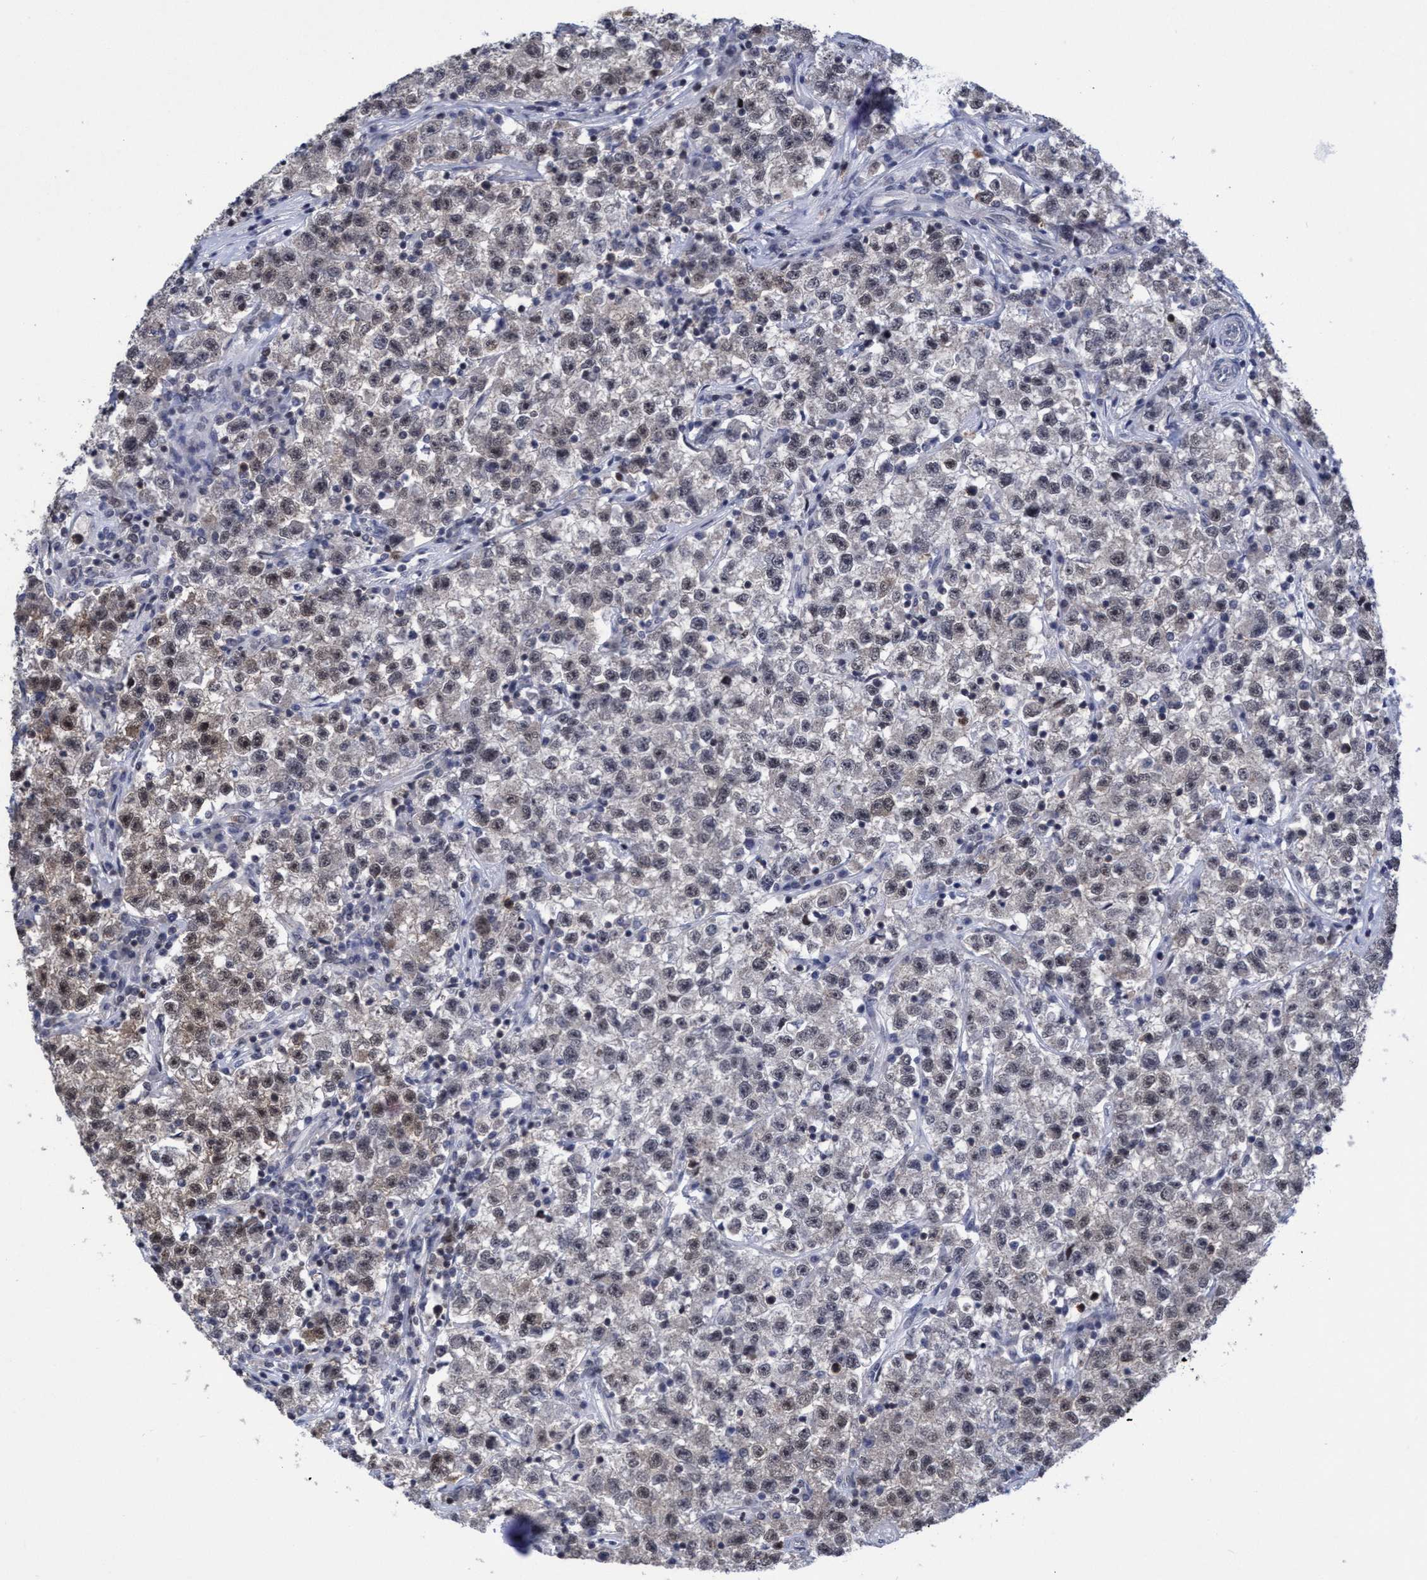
{"staining": {"intensity": "strong", "quantity": "<25%", "location": "nuclear"}, "tissue": "testis cancer", "cell_type": "Tumor cells", "image_type": "cancer", "snomed": [{"axis": "morphology", "description": "Seminoma, NOS"}, {"axis": "topography", "description": "Testis"}], "caption": "Testis seminoma stained with immunohistochemistry (IHC) shows strong nuclear staining in approximately <25% of tumor cells.", "gene": "C9orf78", "patient": {"sex": "male", "age": 22}}